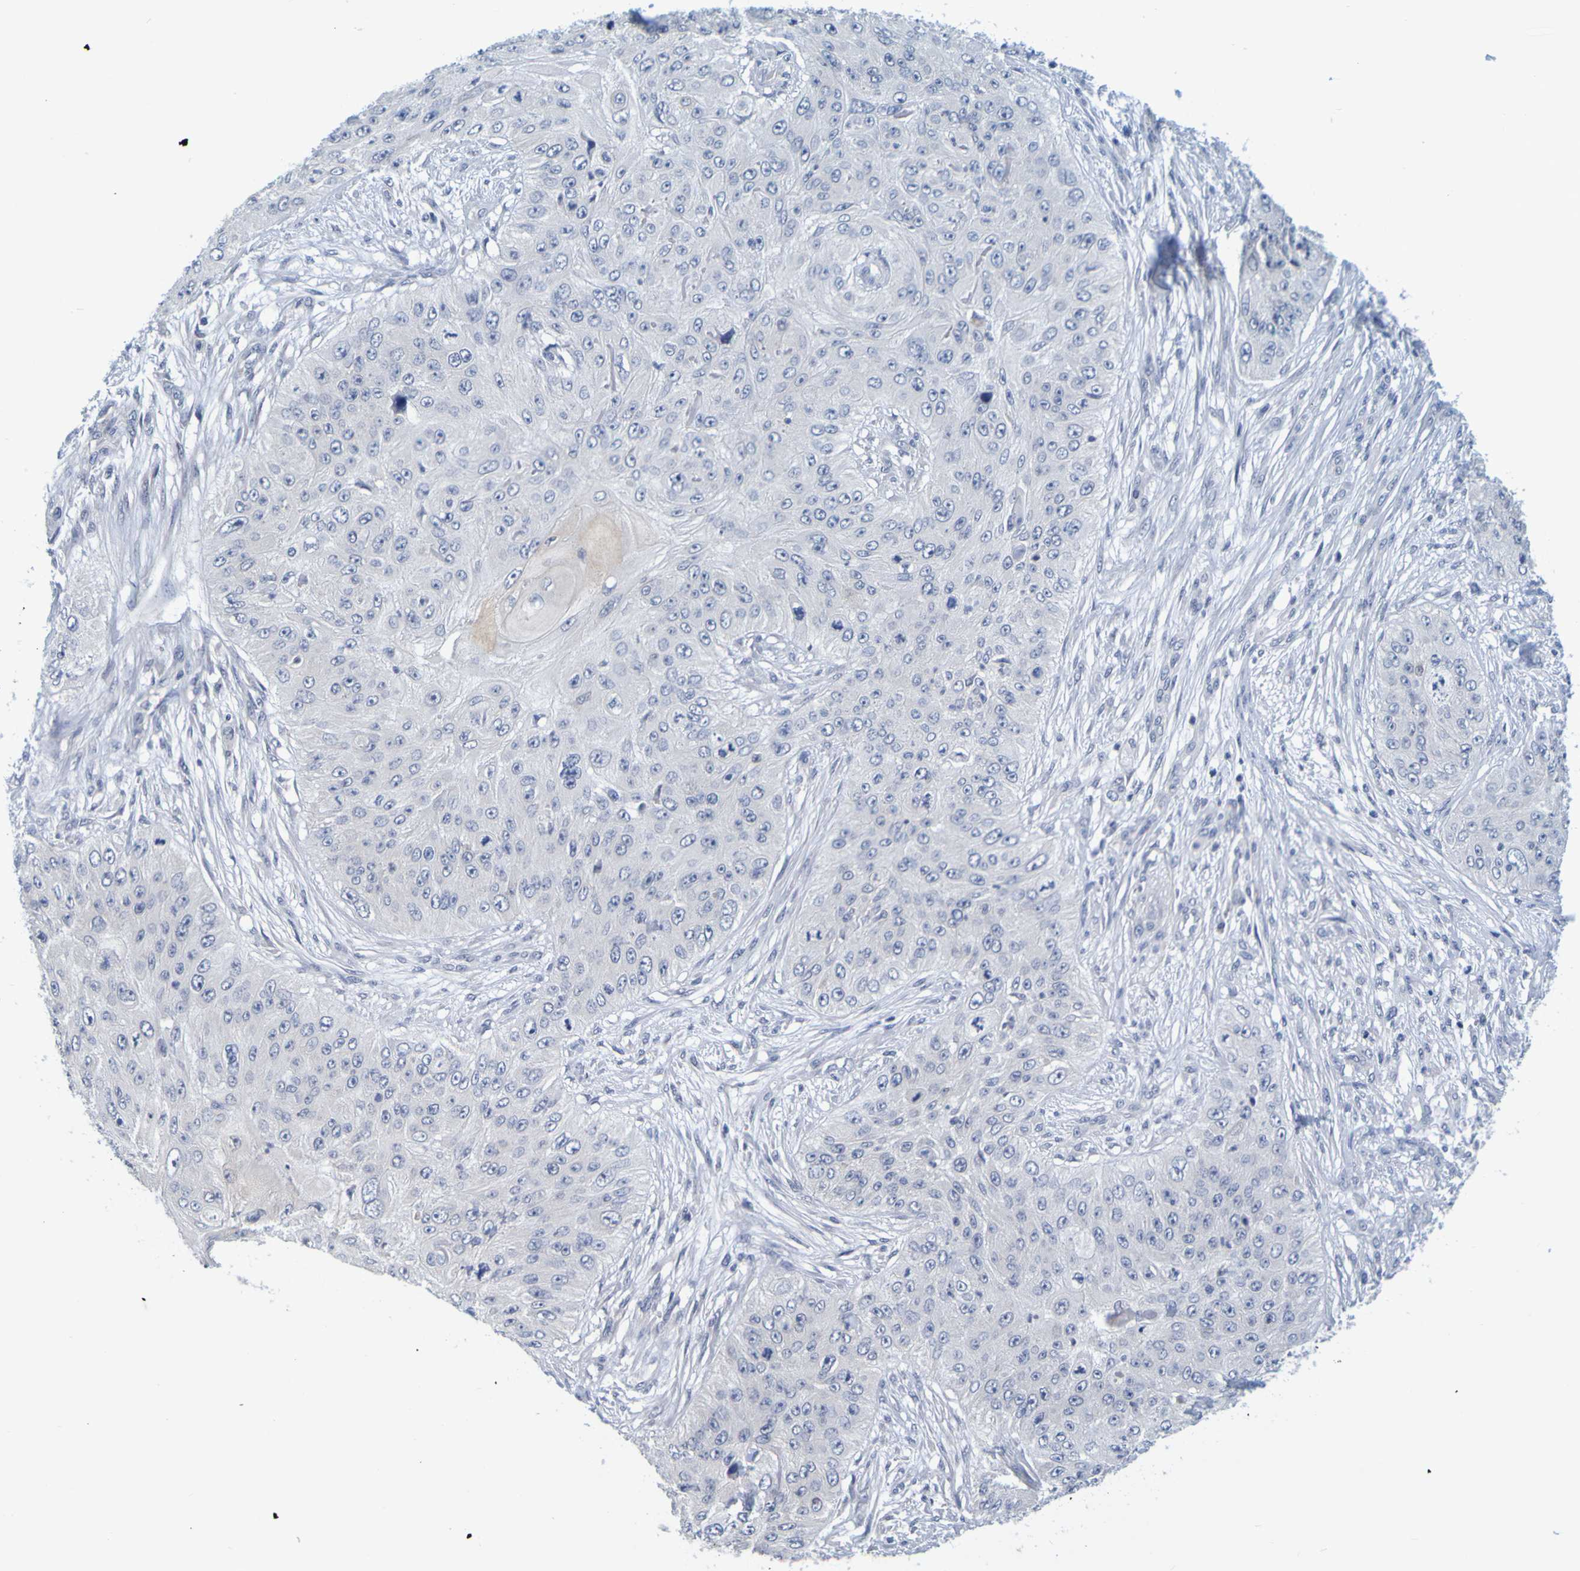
{"staining": {"intensity": "negative", "quantity": "none", "location": "none"}, "tissue": "skin cancer", "cell_type": "Tumor cells", "image_type": "cancer", "snomed": [{"axis": "morphology", "description": "Squamous cell carcinoma, NOS"}, {"axis": "topography", "description": "Skin"}], "caption": "An immunohistochemistry photomicrograph of skin cancer is shown. There is no staining in tumor cells of skin cancer. The staining is performed using DAB (3,3'-diaminobenzidine) brown chromogen with nuclei counter-stained in using hematoxylin.", "gene": "ENDOU", "patient": {"sex": "female", "age": 80}}